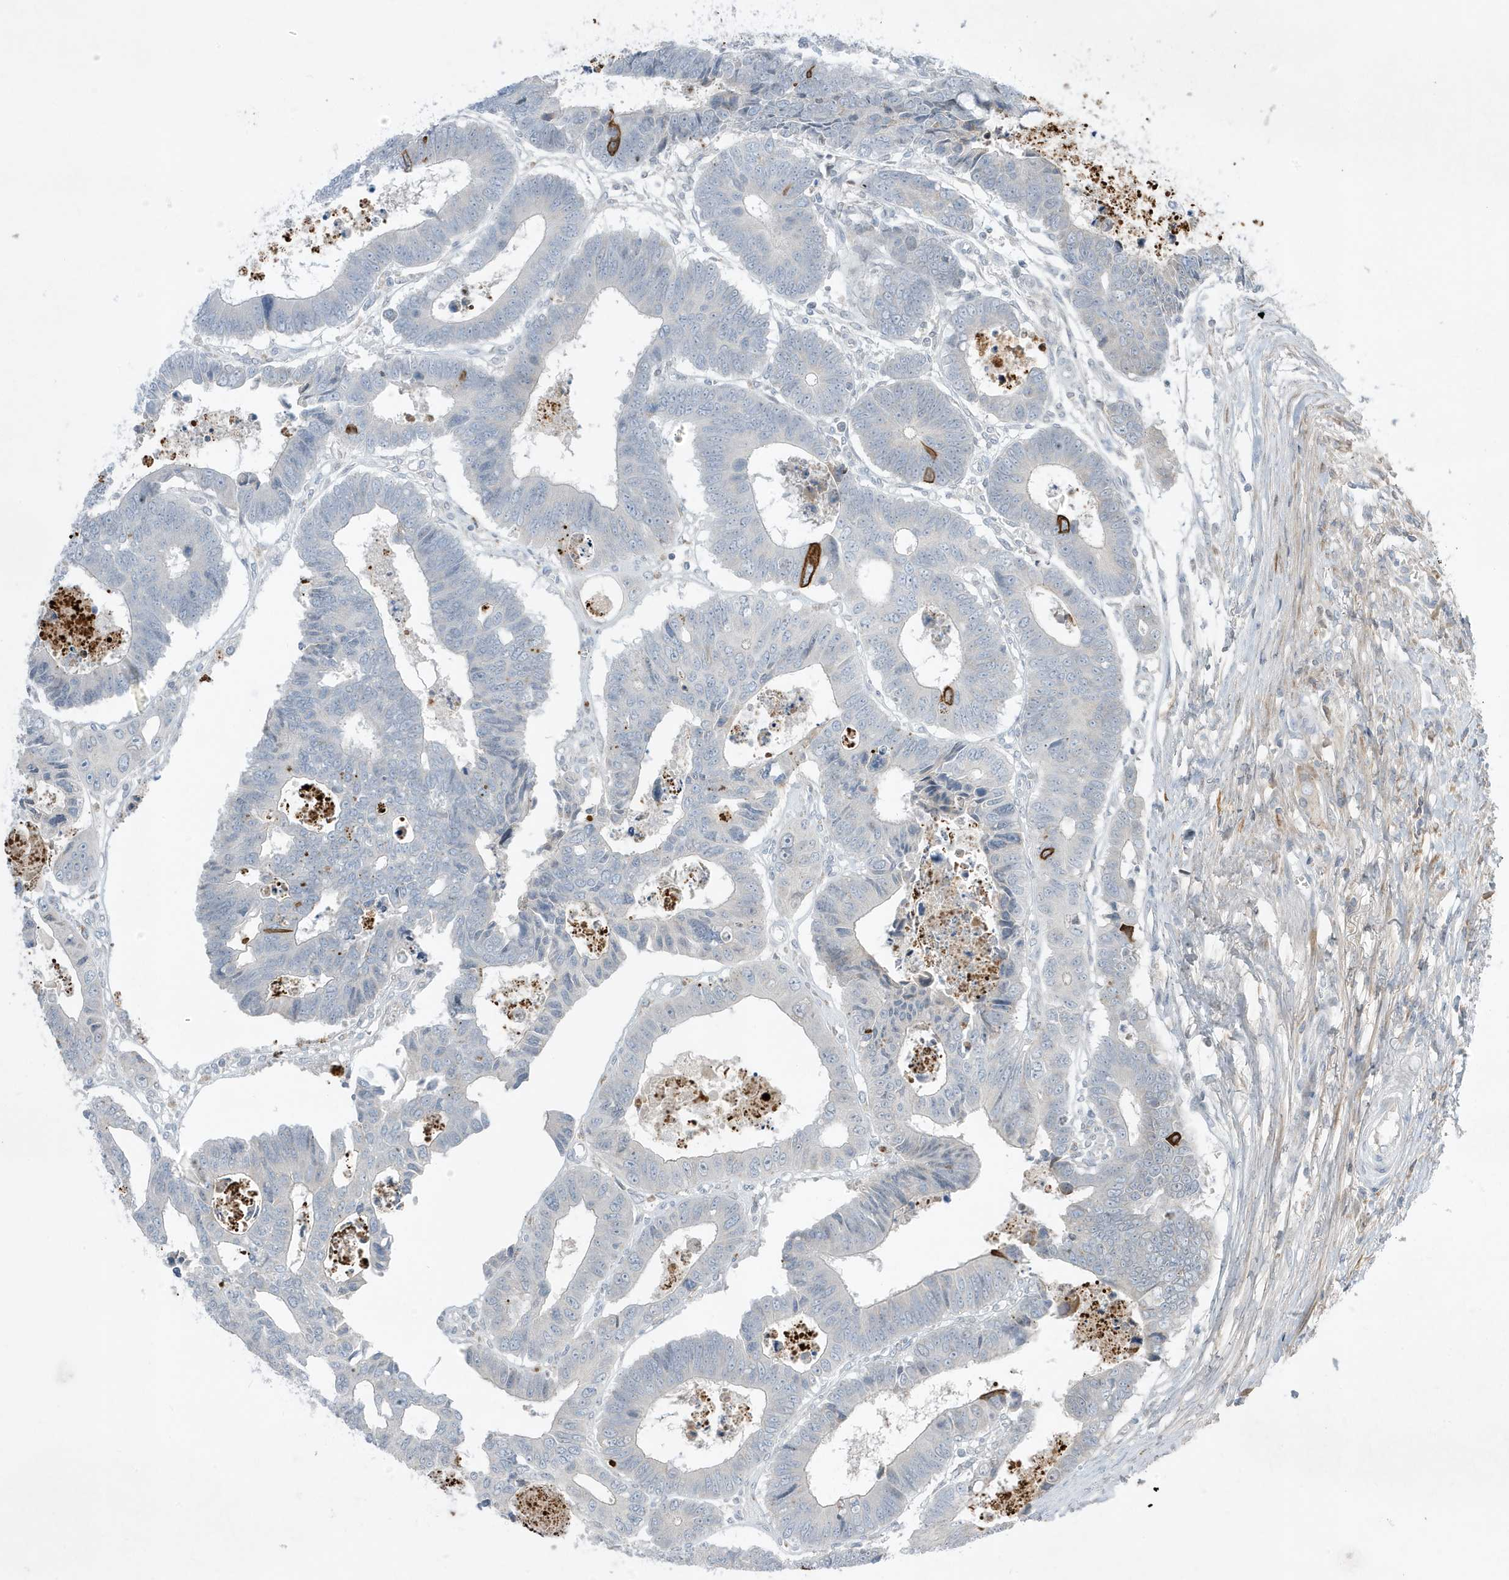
{"staining": {"intensity": "negative", "quantity": "none", "location": "none"}, "tissue": "colorectal cancer", "cell_type": "Tumor cells", "image_type": "cancer", "snomed": [{"axis": "morphology", "description": "Adenocarcinoma, NOS"}, {"axis": "topography", "description": "Rectum"}], "caption": "A high-resolution micrograph shows IHC staining of adenocarcinoma (colorectal), which exhibits no significant staining in tumor cells.", "gene": "FNDC1", "patient": {"sex": "male", "age": 84}}